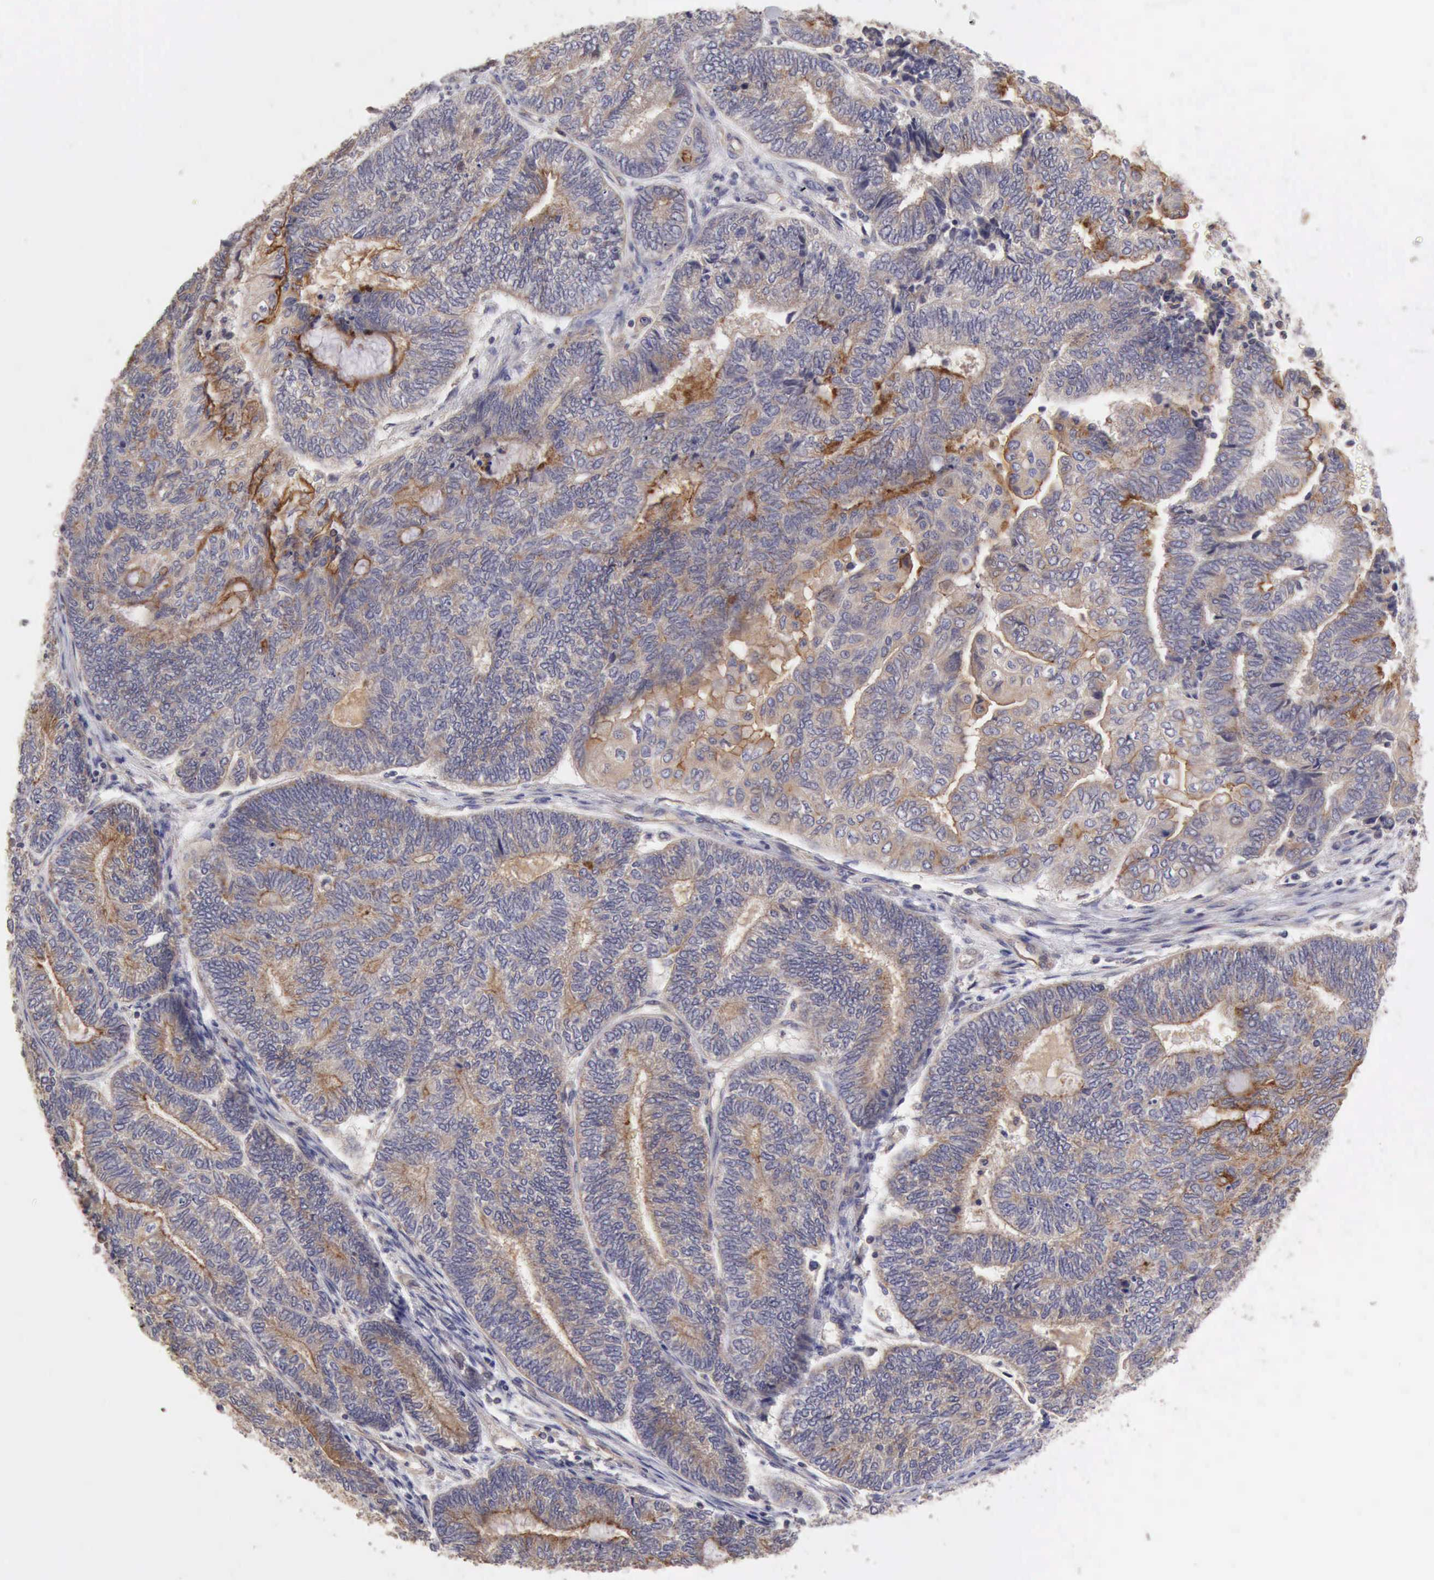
{"staining": {"intensity": "negative", "quantity": "none", "location": "none"}, "tissue": "endometrial cancer", "cell_type": "Tumor cells", "image_type": "cancer", "snomed": [{"axis": "morphology", "description": "Adenocarcinoma, NOS"}, {"axis": "topography", "description": "Uterus"}, {"axis": "topography", "description": "Endometrium"}], "caption": "Immunohistochemical staining of endometrial adenocarcinoma reveals no significant staining in tumor cells.", "gene": "BMX", "patient": {"sex": "female", "age": 70}}